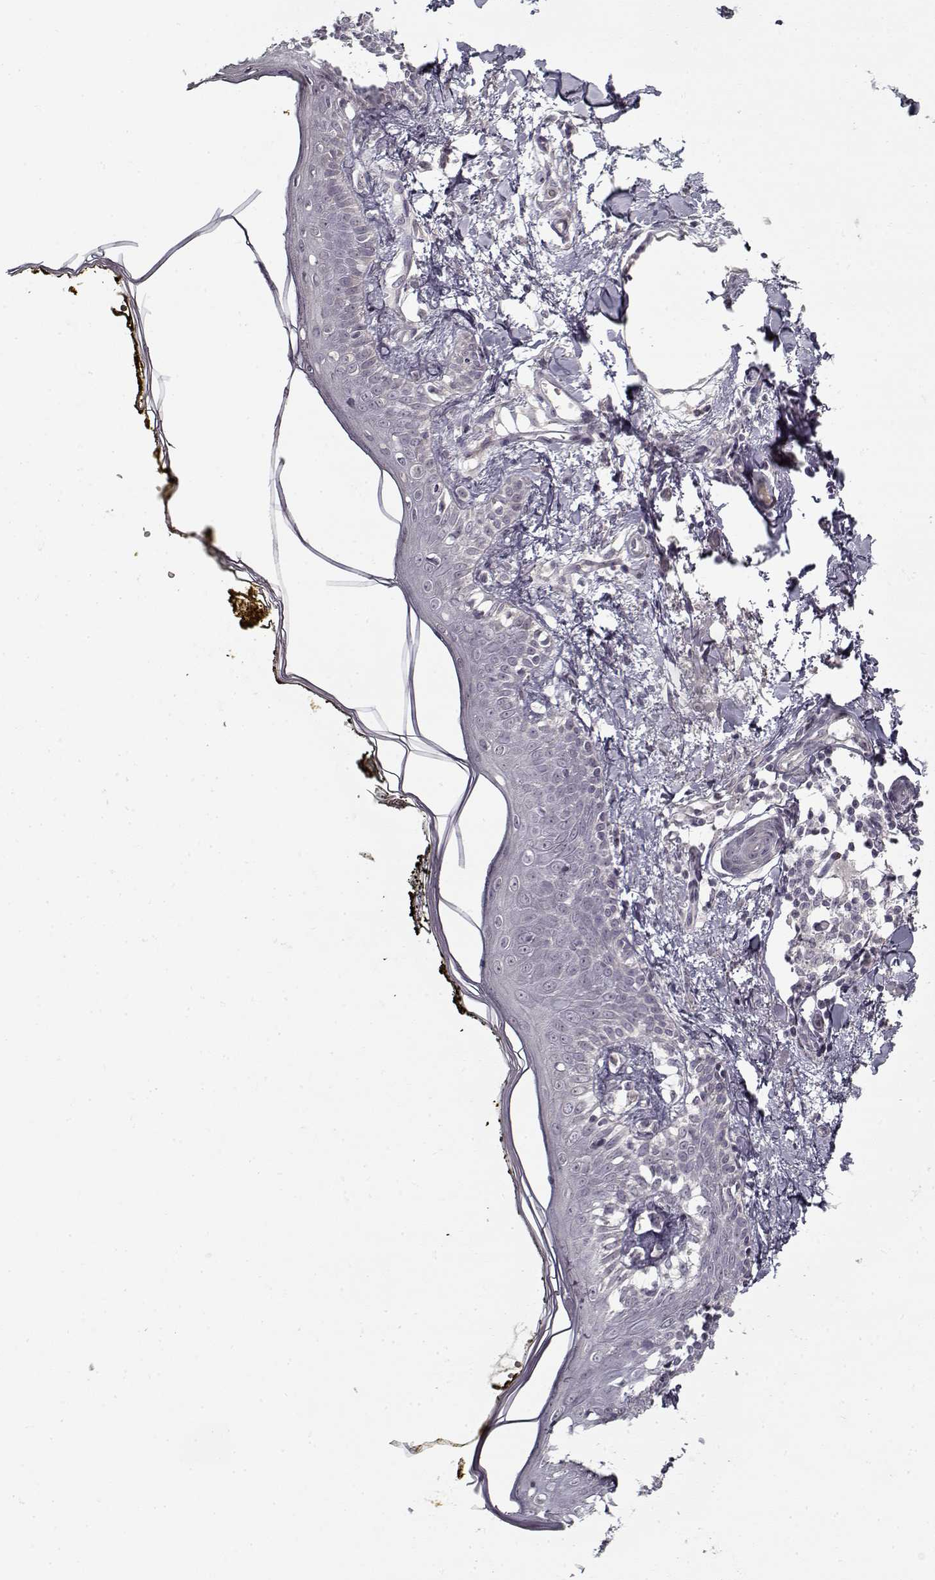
{"staining": {"intensity": "negative", "quantity": "none", "location": "none"}, "tissue": "skin", "cell_type": "Fibroblasts", "image_type": "normal", "snomed": [{"axis": "morphology", "description": "Normal tissue, NOS"}, {"axis": "topography", "description": "Skin"}], "caption": "Immunohistochemistry (IHC) histopathology image of unremarkable skin: human skin stained with DAB (3,3'-diaminobenzidine) reveals no significant protein positivity in fibroblasts.", "gene": "LAMA2", "patient": {"sex": "male", "age": 76}}